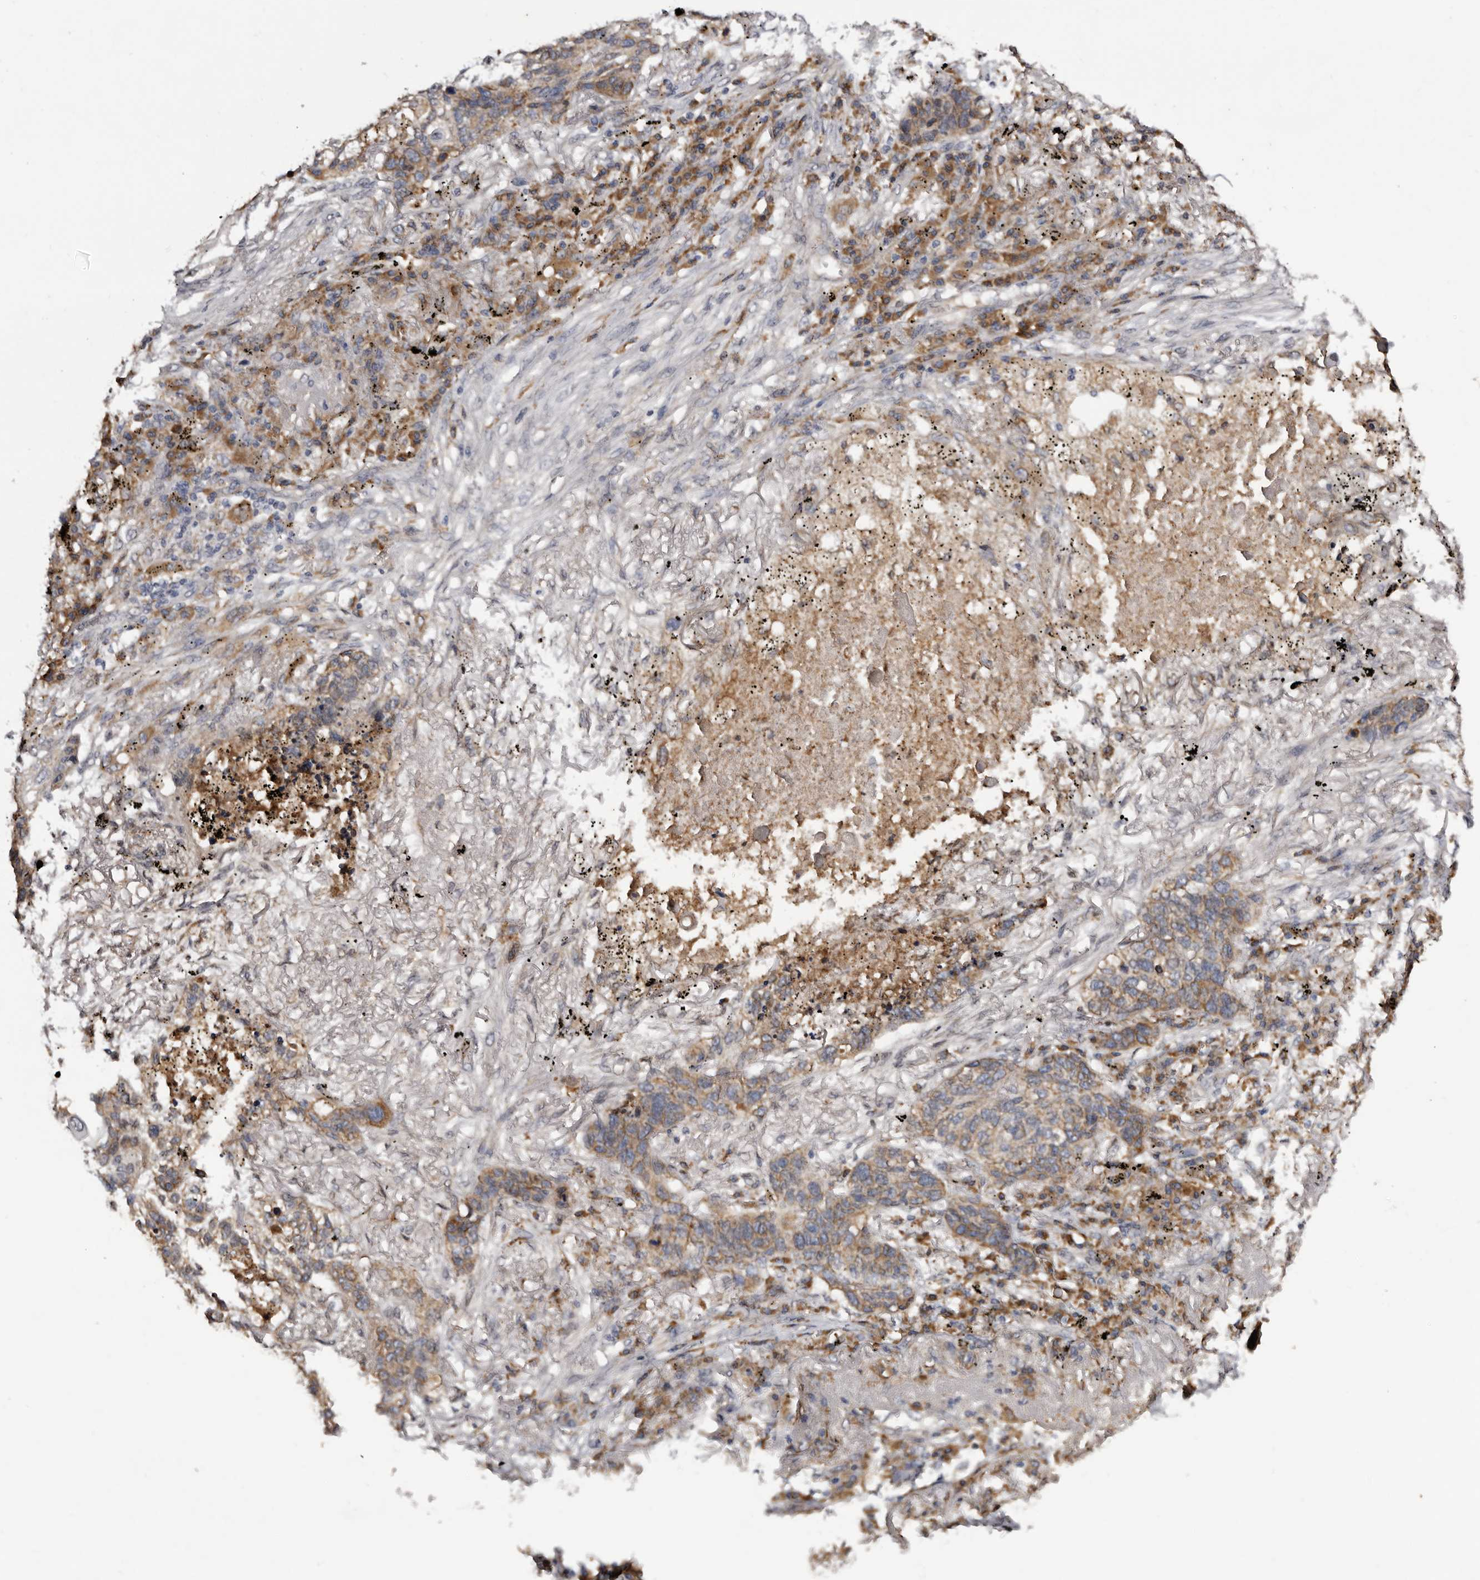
{"staining": {"intensity": "moderate", "quantity": ">75%", "location": "cytoplasmic/membranous"}, "tissue": "lung cancer", "cell_type": "Tumor cells", "image_type": "cancer", "snomed": [{"axis": "morphology", "description": "Squamous cell carcinoma, NOS"}, {"axis": "topography", "description": "Lung"}], "caption": "A histopathology image of human lung cancer stained for a protein displays moderate cytoplasmic/membranous brown staining in tumor cells.", "gene": "INKA2", "patient": {"sex": "female", "age": 63}}